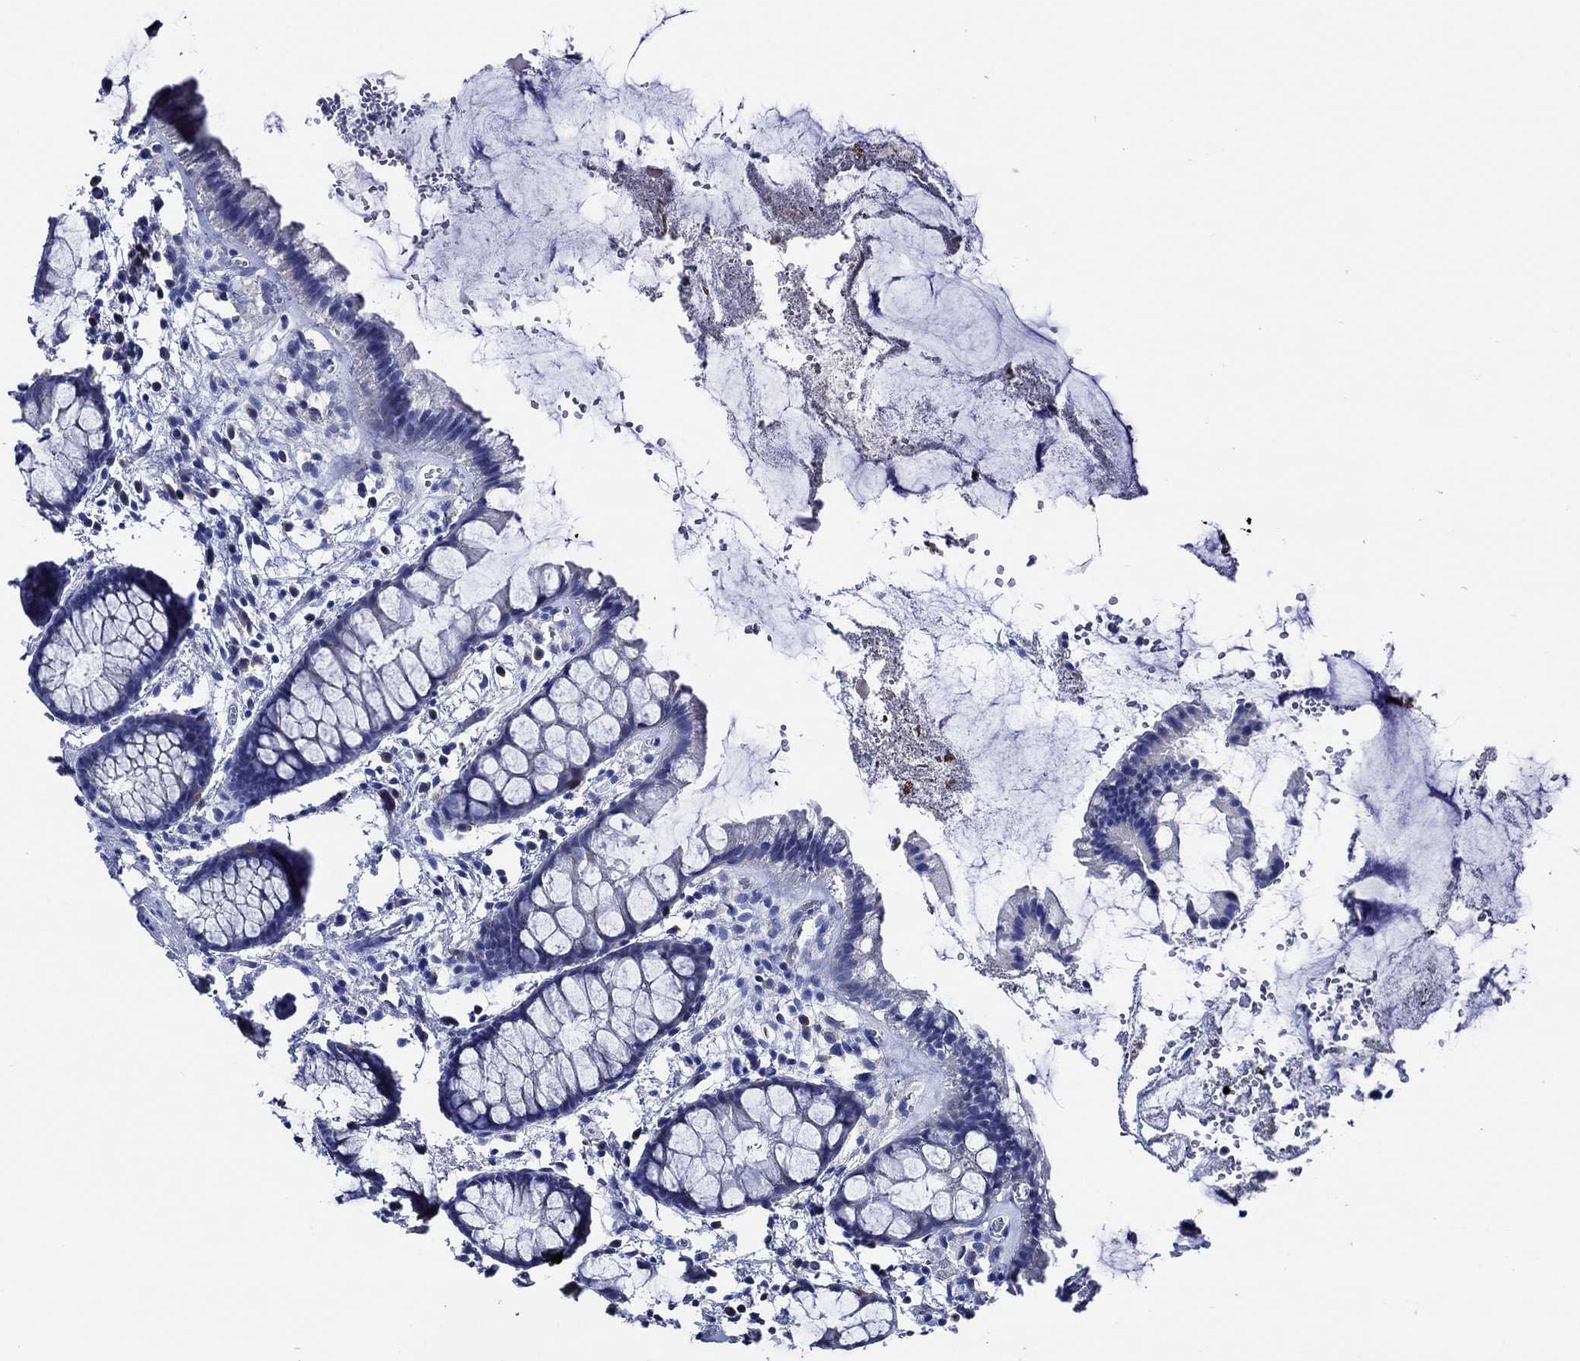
{"staining": {"intensity": "negative", "quantity": "none", "location": "none"}, "tissue": "rectum", "cell_type": "Glandular cells", "image_type": "normal", "snomed": [{"axis": "morphology", "description": "Normal tissue, NOS"}, {"axis": "topography", "description": "Rectum"}], "caption": "High magnification brightfield microscopy of unremarkable rectum stained with DAB (brown) and counterstained with hematoxylin (blue): glandular cells show no significant positivity.", "gene": "WDR62", "patient": {"sex": "female", "age": 62}}